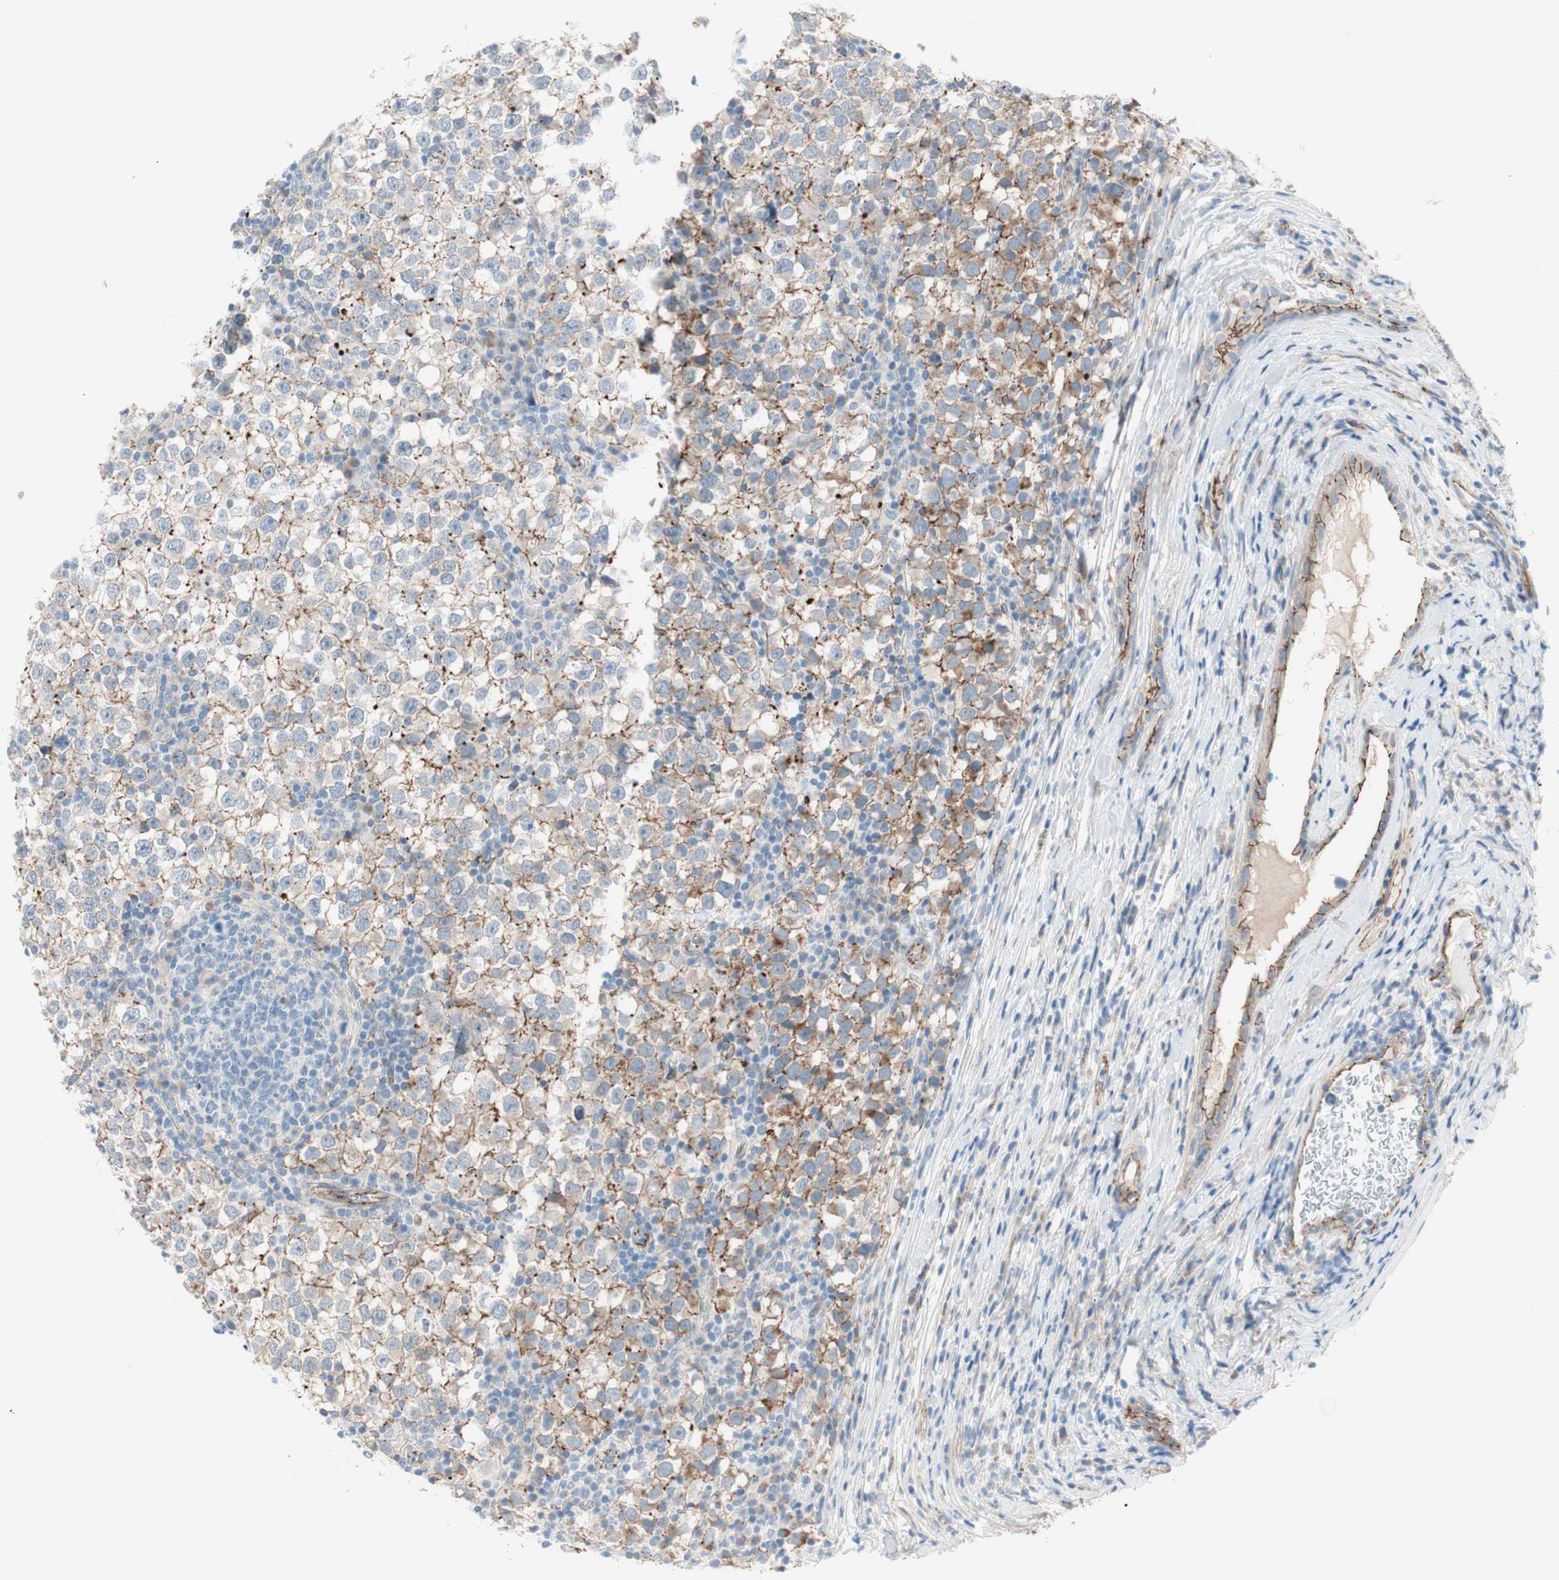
{"staining": {"intensity": "moderate", "quantity": "<25%", "location": "cytoplasmic/membranous"}, "tissue": "testis cancer", "cell_type": "Tumor cells", "image_type": "cancer", "snomed": [{"axis": "morphology", "description": "Seminoma, NOS"}, {"axis": "topography", "description": "Testis"}], "caption": "A histopathology image of human testis cancer stained for a protein exhibits moderate cytoplasmic/membranous brown staining in tumor cells. The protein of interest is stained brown, and the nuclei are stained in blue (DAB IHC with brightfield microscopy, high magnification).", "gene": "TJP1", "patient": {"sex": "male", "age": 65}}